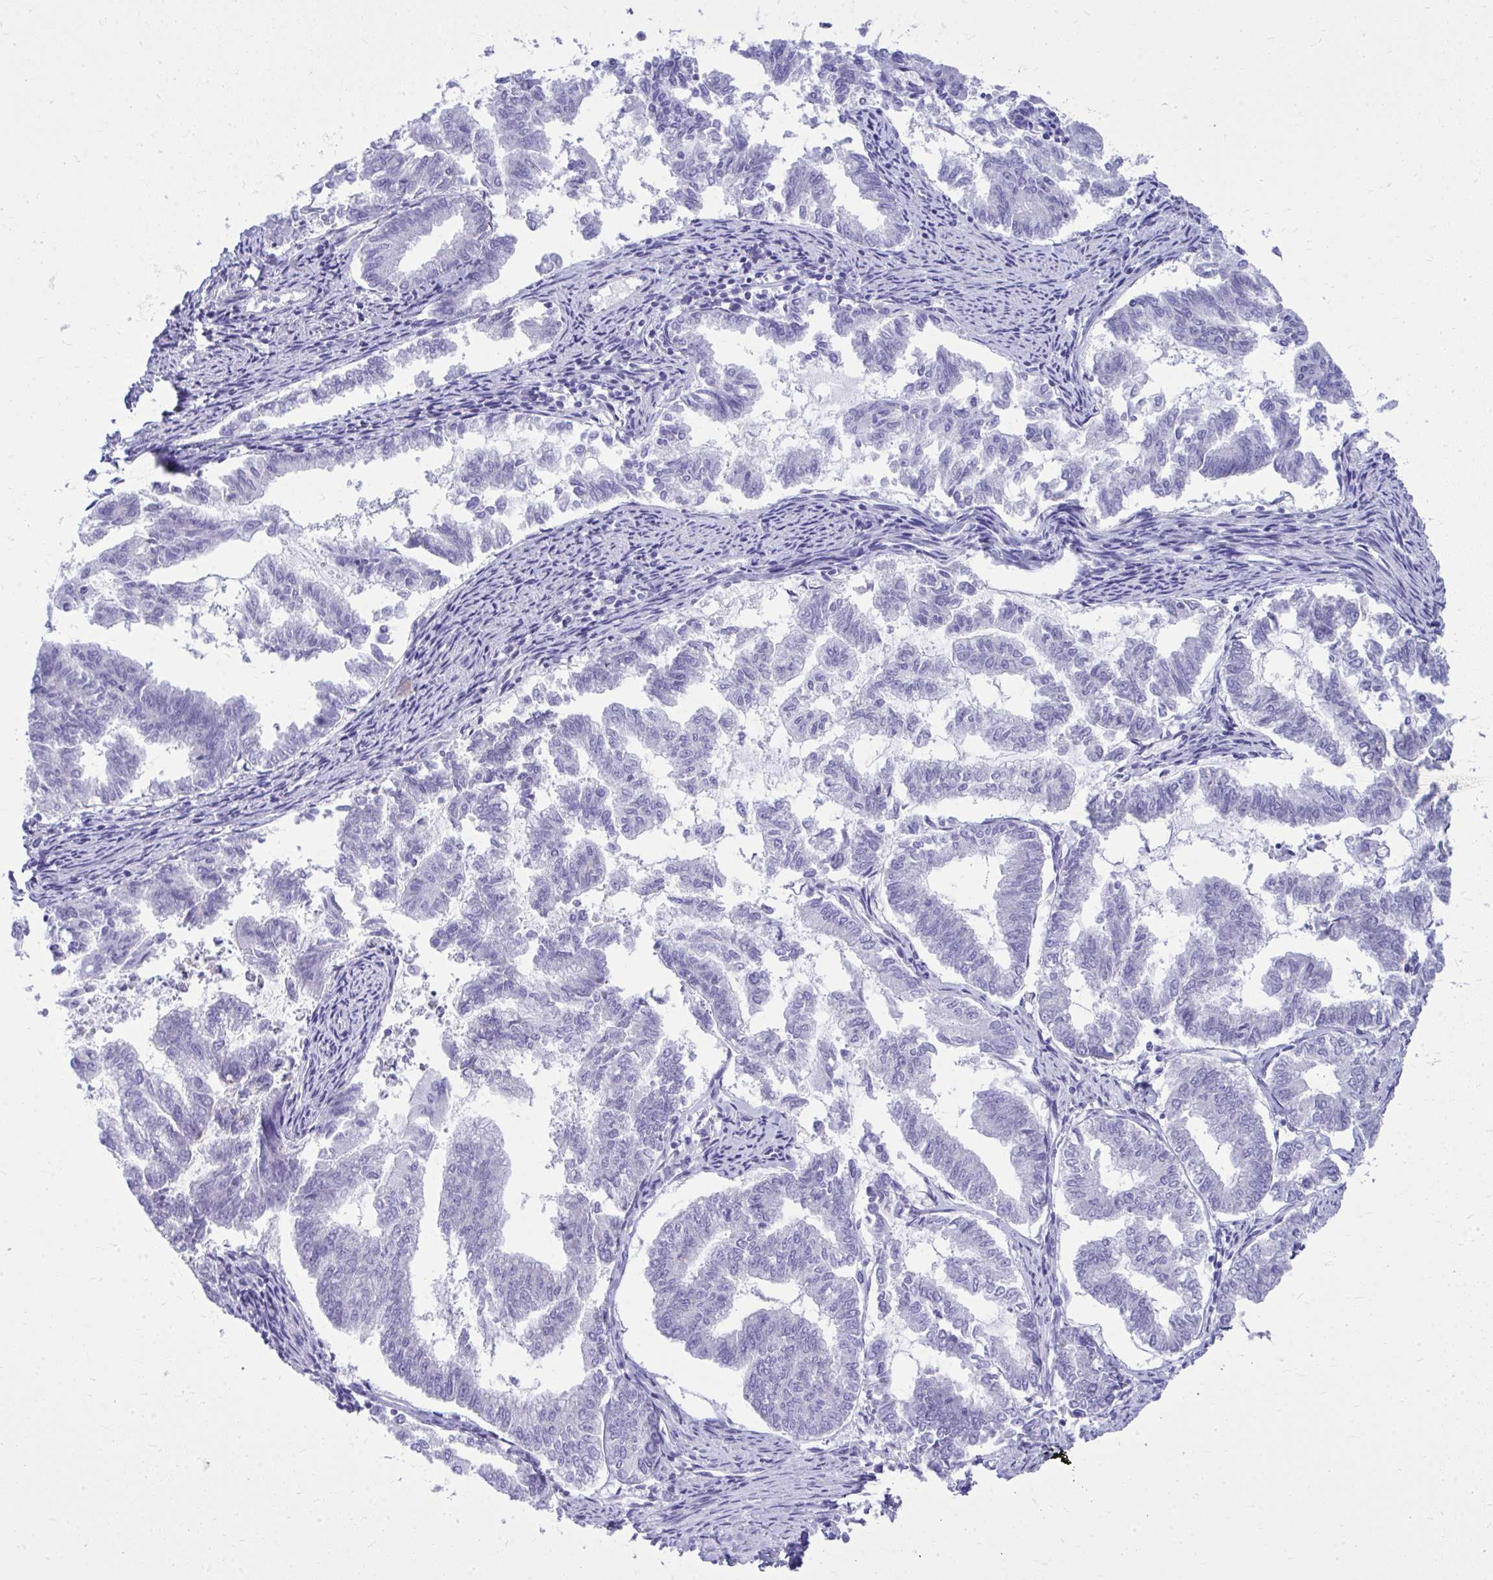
{"staining": {"intensity": "negative", "quantity": "none", "location": "none"}, "tissue": "endometrial cancer", "cell_type": "Tumor cells", "image_type": "cancer", "snomed": [{"axis": "morphology", "description": "Adenocarcinoma, NOS"}, {"axis": "topography", "description": "Endometrium"}], "caption": "DAB immunohistochemical staining of human adenocarcinoma (endometrial) exhibits no significant staining in tumor cells. The staining is performed using DAB (3,3'-diaminobenzidine) brown chromogen with nuclei counter-stained in using hematoxylin.", "gene": "RALYL", "patient": {"sex": "female", "age": 79}}